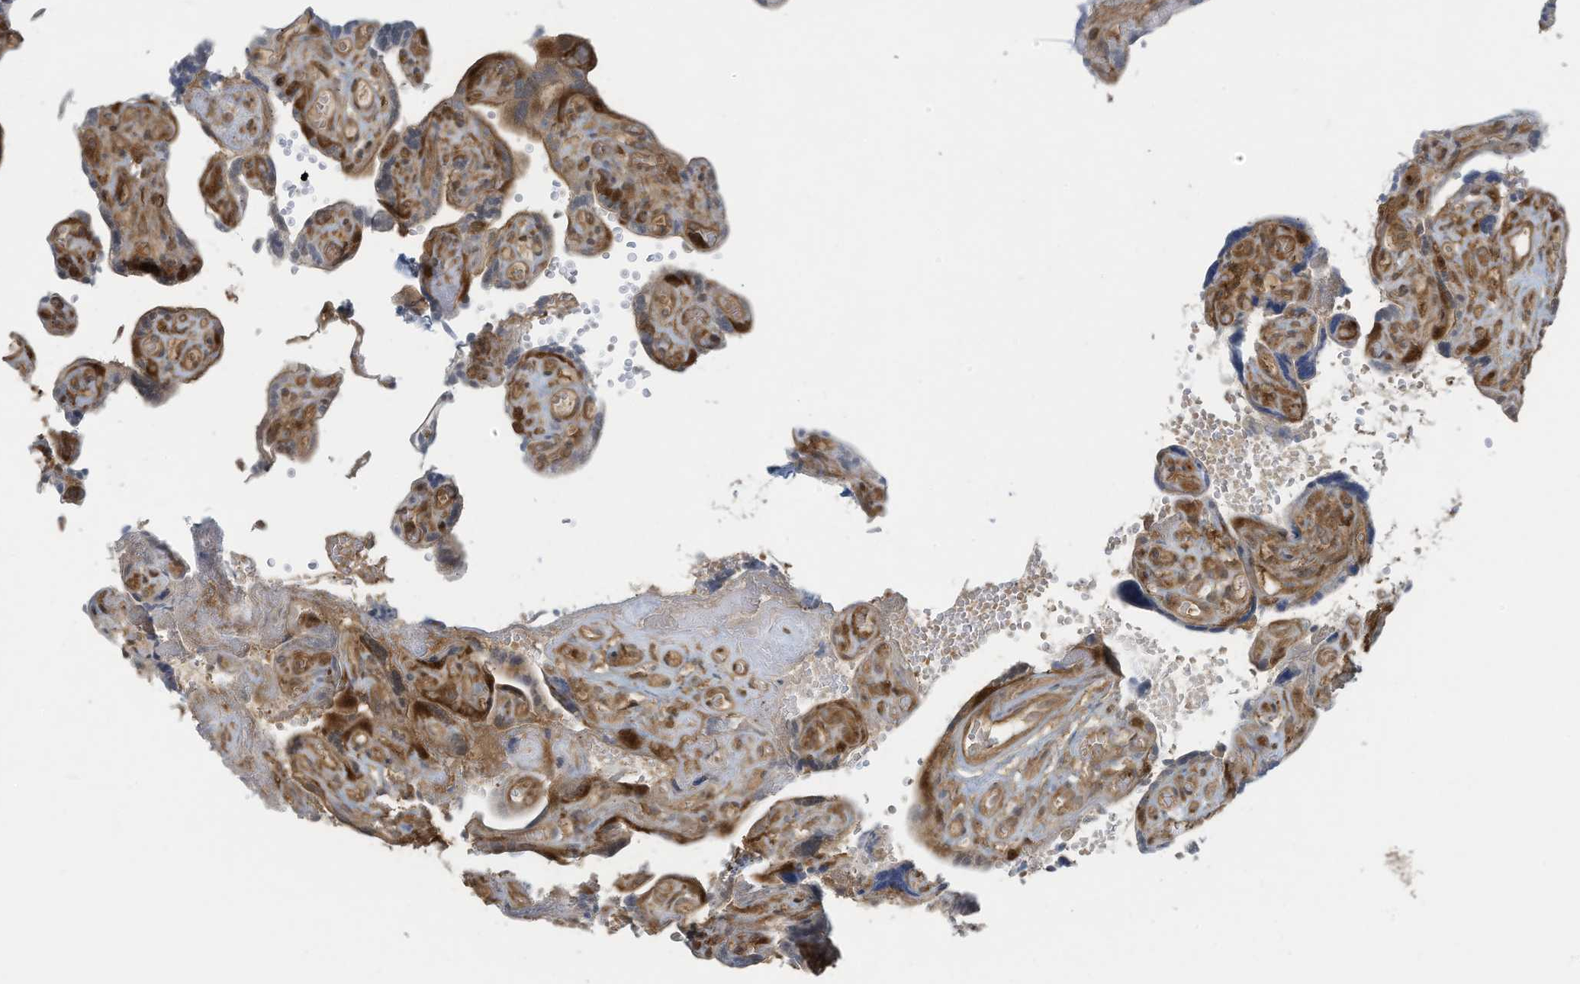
{"staining": {"intensity": "strong", "quantity": ">75%", "location": "cytoplasmic/membranous"}, "tissue": "placenta", "cell_type": "Decidual cells", "image_type": "normal", "snomed": [{"axis": "morphology", "description": "Normal tissue, NOS"}, {"axis": "topography", "description": "Placenta"}], "caption": "Immunohistochemistry of normal placenta displays high levels of strong cytoplasmic/membranous staining in about >75% of decidual cells.", "gene": "OLA1", "patient": {"sex": "female", "age": 30}}